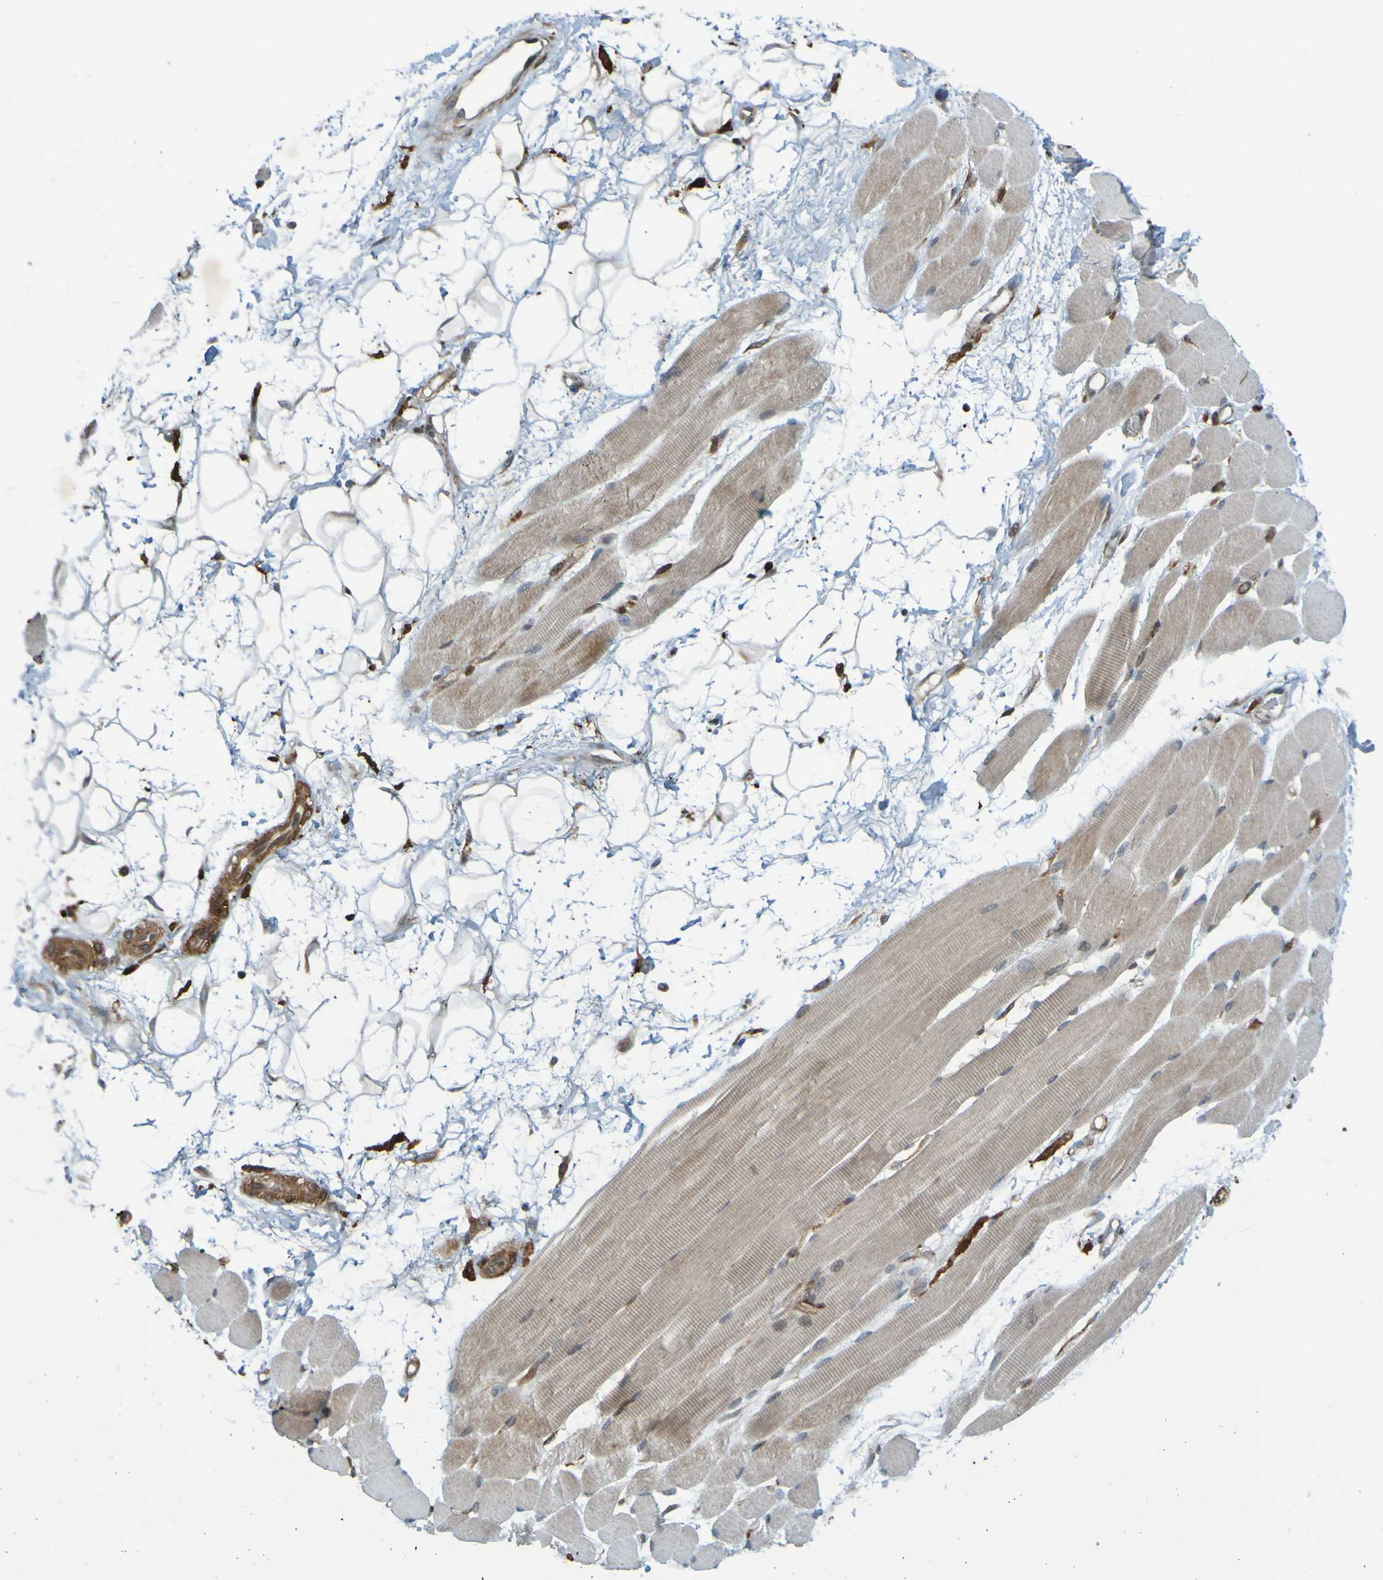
{"staining": {"intensity": "moderate", "quantity": ">75%", "location": "cytoplasmic/membranous"}, "tissue": "skeletal muscle", "cell_type": "Myocytes", "image_type": "normal", "snomed": [{"axis": "morphology", "description": "Normal tissue, NOS"}, {"axis": "topography", "description": "Skeletal muscle"}, {"axis": "topography", "description": "Peripheral nerve tissue"}], "caption": "This photomicrograph exhibits normal skeletal muscle stained with immunohistochemistry to label a protein in brown. The cytoplasmic/membranous of myocytes show moderate positivity for the protein. Nuclei are counter-stained blue.", "gene": "GUCY1A1", "patient": {"sex": "female", "age": 84}}